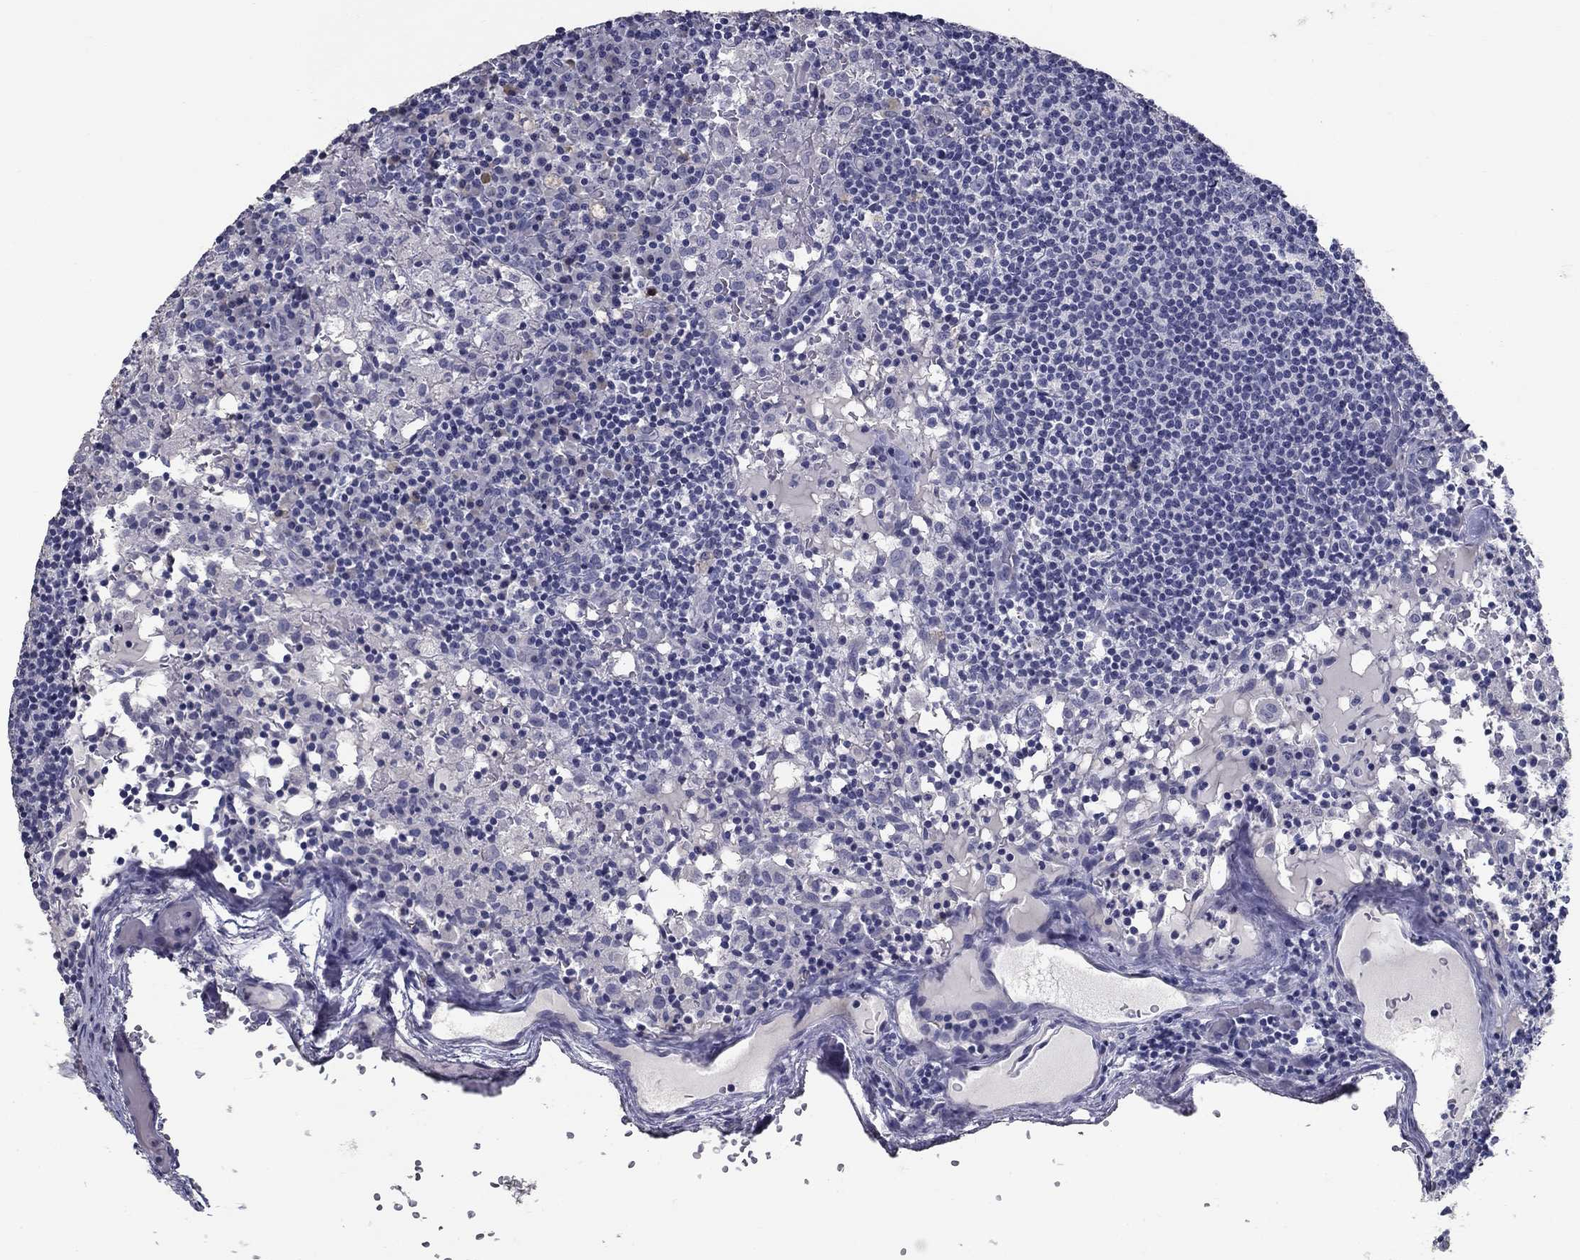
{"staining": {"intensity": "negative", "quantity": "none", "location": "none"}, "tissue": "lymph node", "cell_type": "Germinal center cells", "image_type": "normal", "snomed": [{"axis": "morphology", "description": "Normal tissue, NOS"}, {"axis": "topography", "description": "Lymph node"}], "caption": "Immunohistochemistry image of unremarkable lymph node: human lymph node stained with DAB shows no significant protein staining in germinal center cells. (DAB immunohistochemistry, high magnification).", "gene": "POMC", "patient": {"sex": "male", "age": 62}}